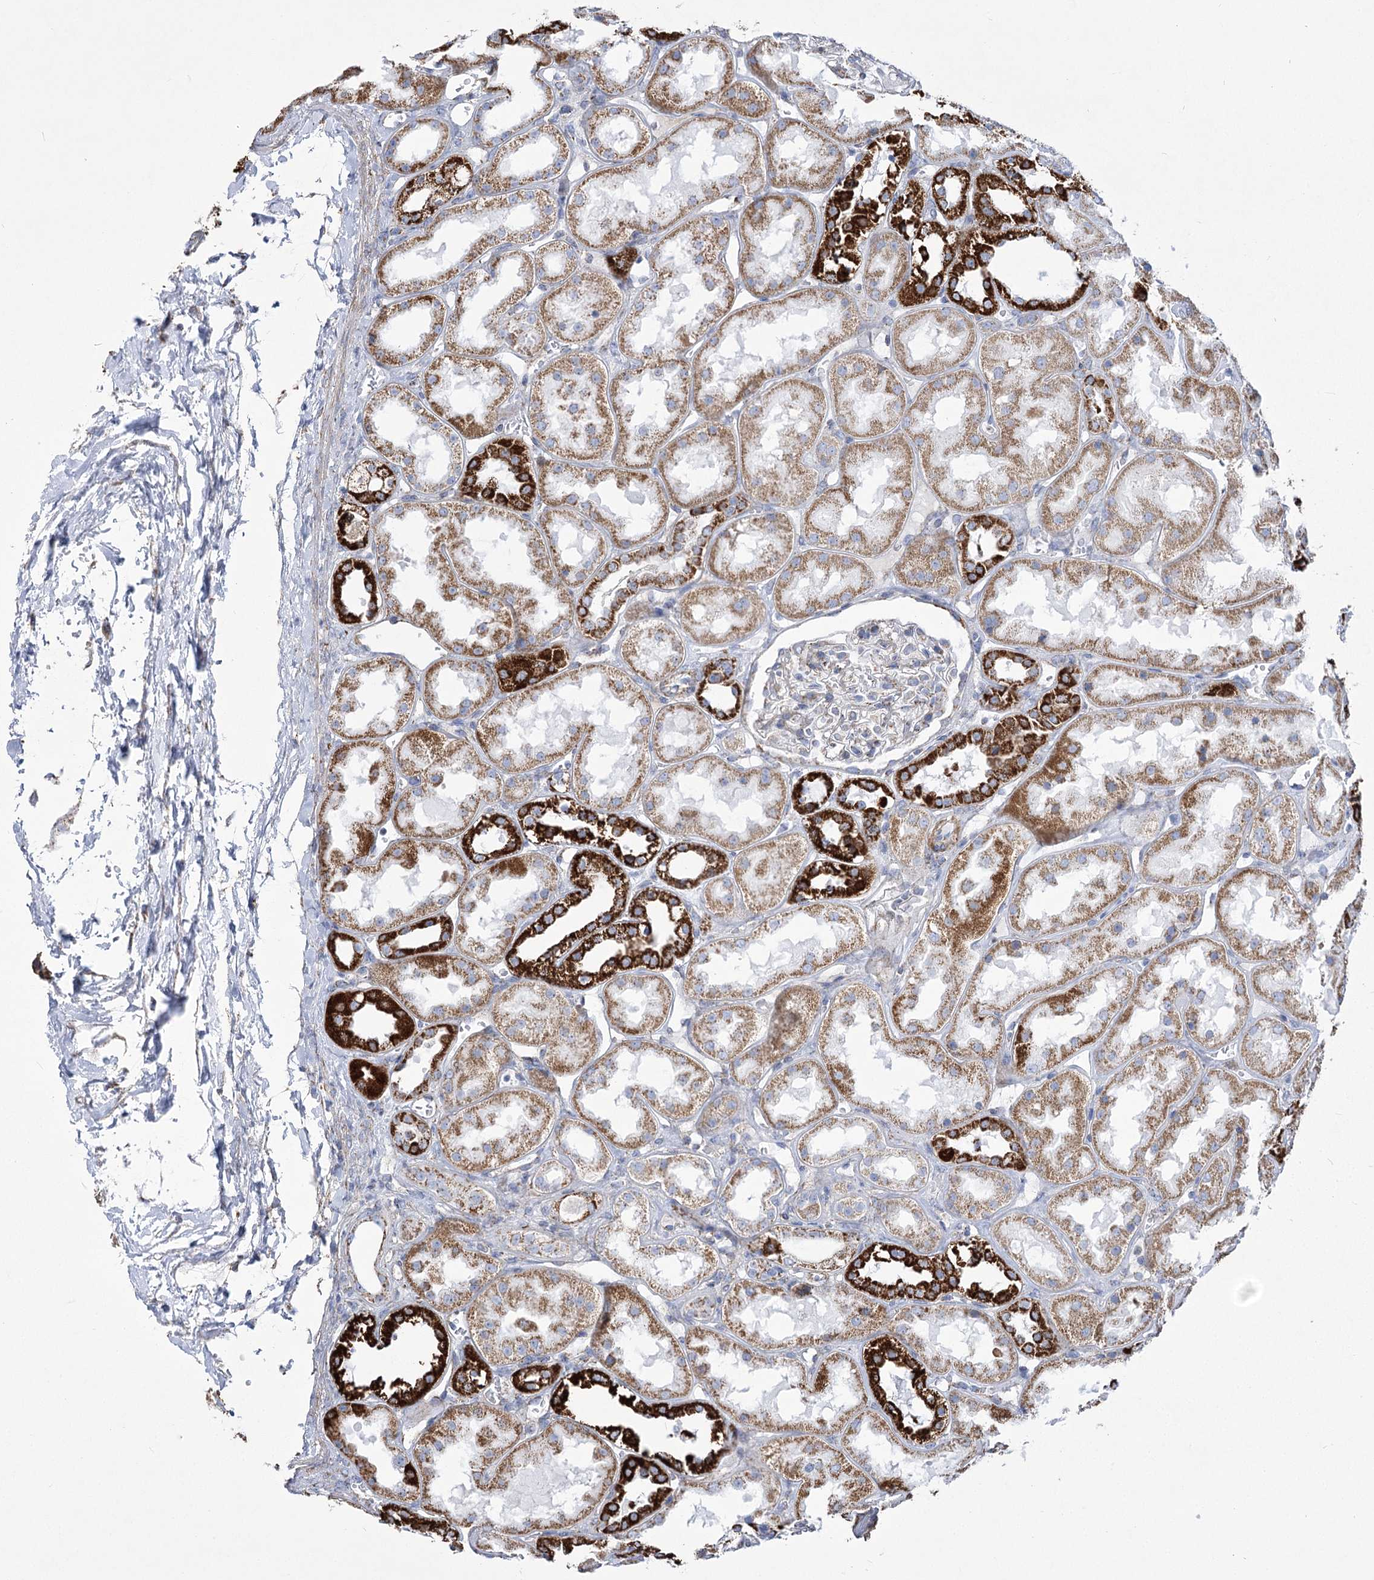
{"staining": {"intensity": "negative", "quantity": "none", "location": "none"}, "tissue": "kidney", "cell_type": "Cells in glomeruli", "image_type": "normal", "snomed": [{"axis": "morphology", "description": "Normal tissue, NOS"}, {"axis": "topography", "description": "Kidney"}], "caption": "Unremarkable kidney was stained to show a protein in brown. There is no significant staining in cells in glomeruli. (Stains: DAB IHC with hematoxylin counter stain, Microscopy: brightfield microscopy at high magnification).", "gene": "PDHB", "patient": {"sex": "male", "age": 70}}